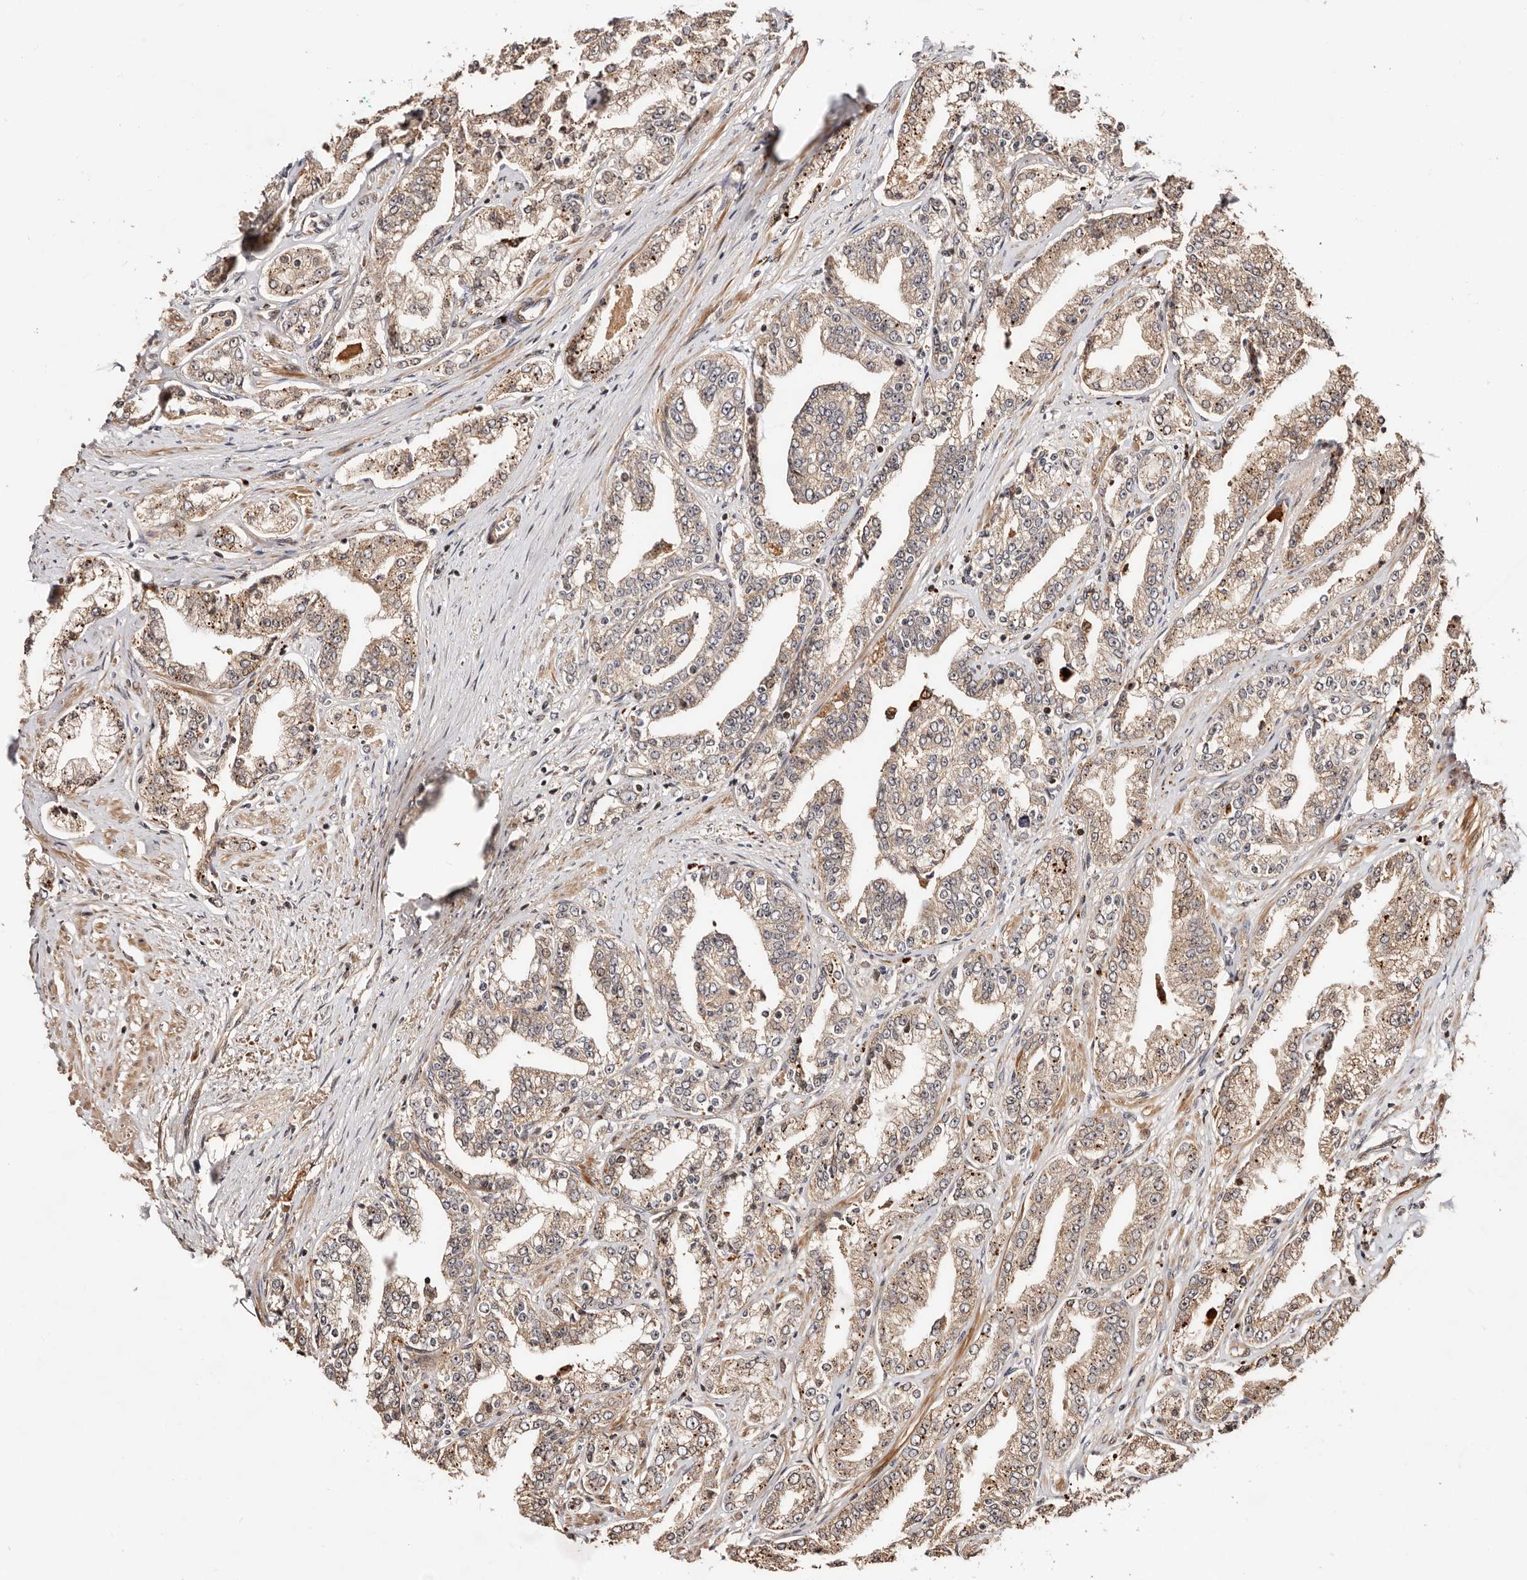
{"staining": {"intensity": "weak", "quantity": ">75%", "location": "cytoplasmic/membranous"}, "tissue": "prostate cancer", "cell_type": "Tumor cells", "image_type": "cancer", "snomed": [{"axis": "morphology", "description": "Adenocarcinoma, High grade"}, {"axis": "topography", "description": "Prostate"}], "caption": "About >75% of tumor cells in prostate cancer display weak cytoplasmic/membranous protein expression as visualized by brown immunohistochemical staining.", "gene": "PTPN22", "patient": {"sex": "male", "age": 71}}